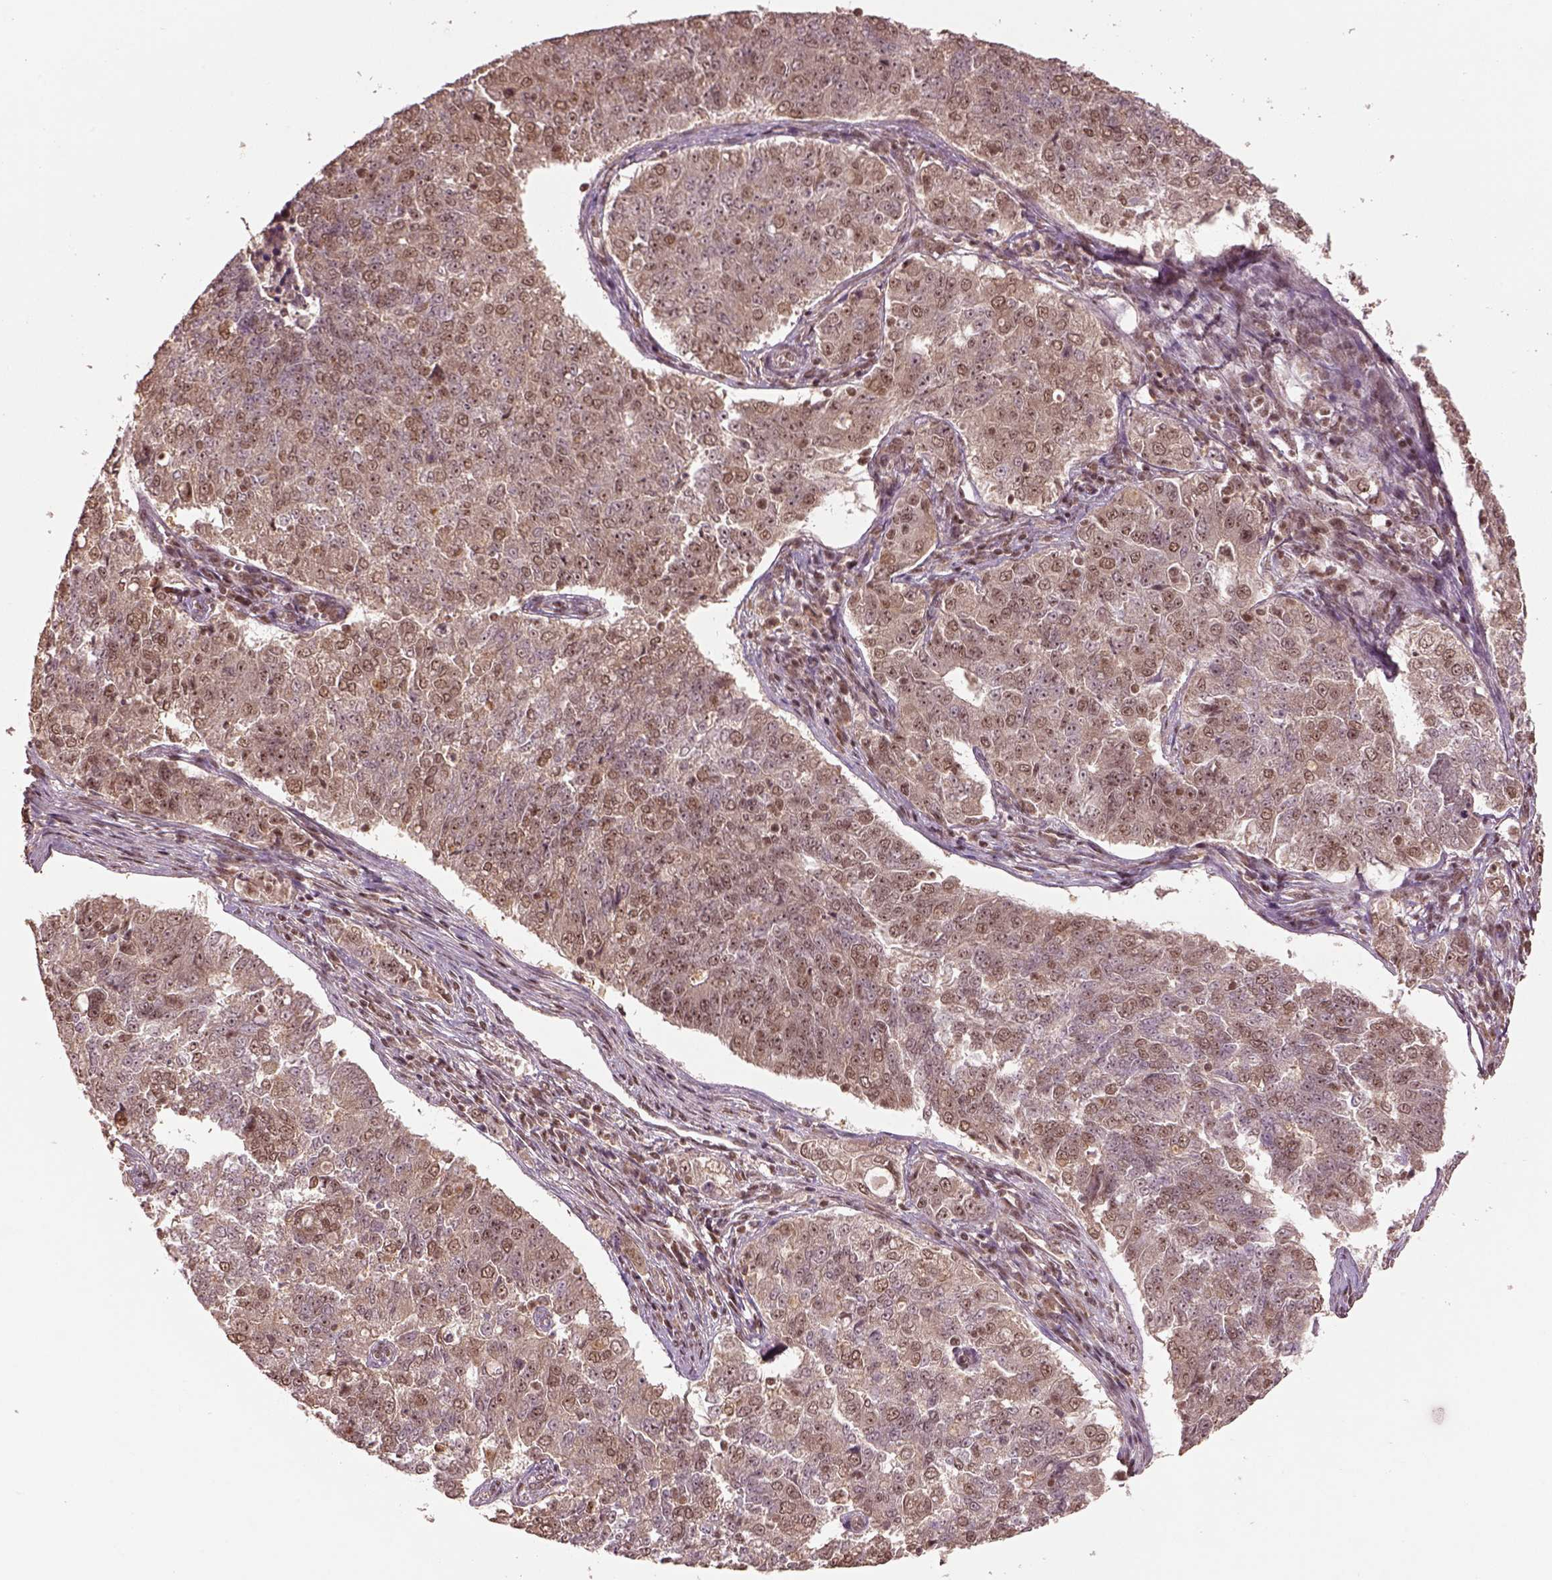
{"staining": {"intensity": "weak", "quantity": "25%-75%", "location": "nuclear"}, "tissue": "endometrial cancer", "cell_type": "Tumor cells", "image_type": "cancer", "snomed": [{"axis": "morphology", "description": "Adenocarcinoma, NOS"}, {"axis": "topography", "description": "Endometrium"}], "caption": "Endometrial adenocarcinoma stained for a protein (brown) demonstrates weak nuclear positive positivity in about 25%-75% of tumor cells.", "gene": "BRD9", "patient": {"sex": "female", "age": 43}}